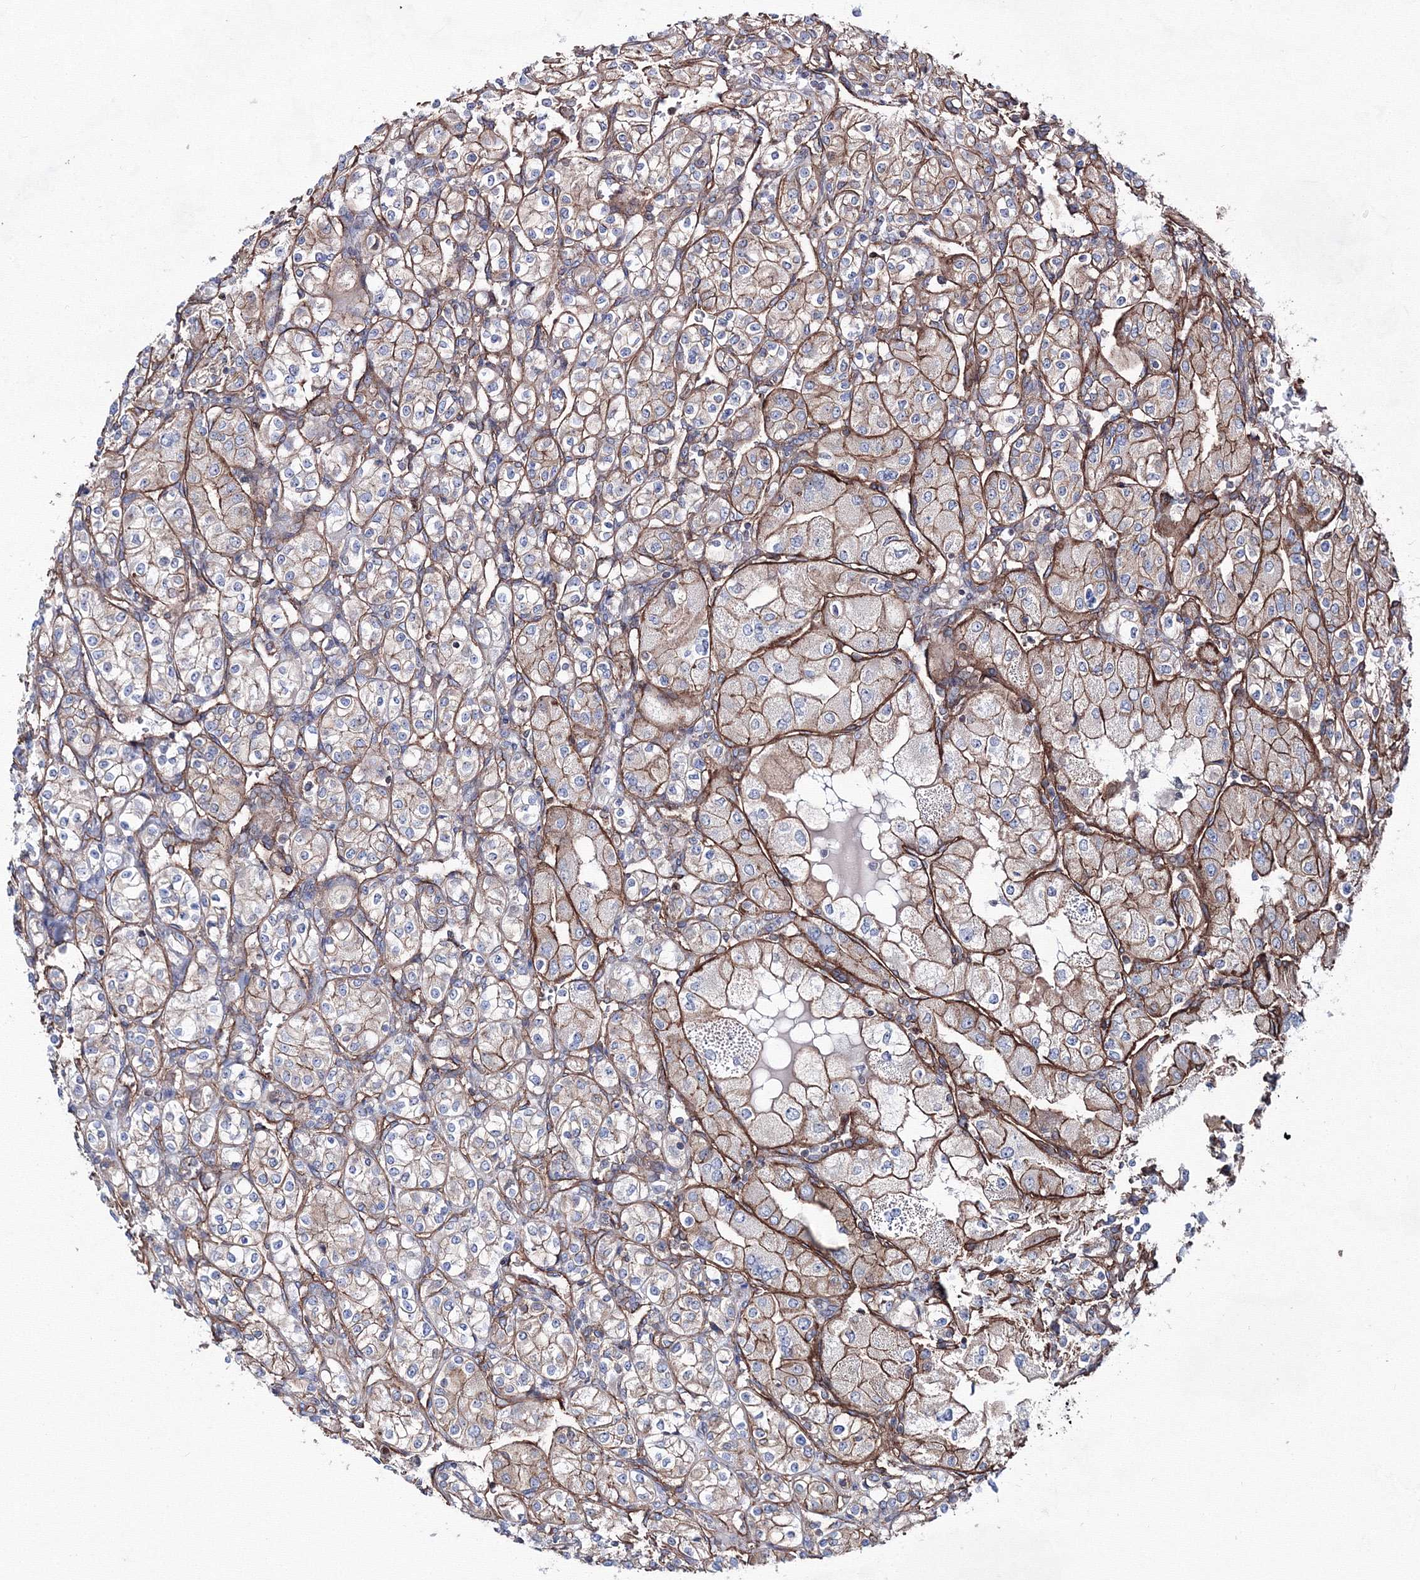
{"staining": {"intensity": "weak", "quantity": "25%-75%", "location": "cytoplasmic/membranous"}, "tissue": "renal cancer", "cell_type": "Tumor cells", "image_type": "cancer", "snomed": [{"axis": "morphology", "description": "Adenocarcinoma, NOS"}, {"axis": "topography", "description": "Kidney"}], "caption": "Renal adenocarcinoma was stained to show a protein in brown. There is low levels of weak cytoplasmic/membranous expression in about 25%-75% of tumor cells. Immunohistochemistry (ihc) stains the protein in brown and the nuclei are stained blue.", "gene": "ANKRD37", "patient": {"sex": "male", "age": 77}}